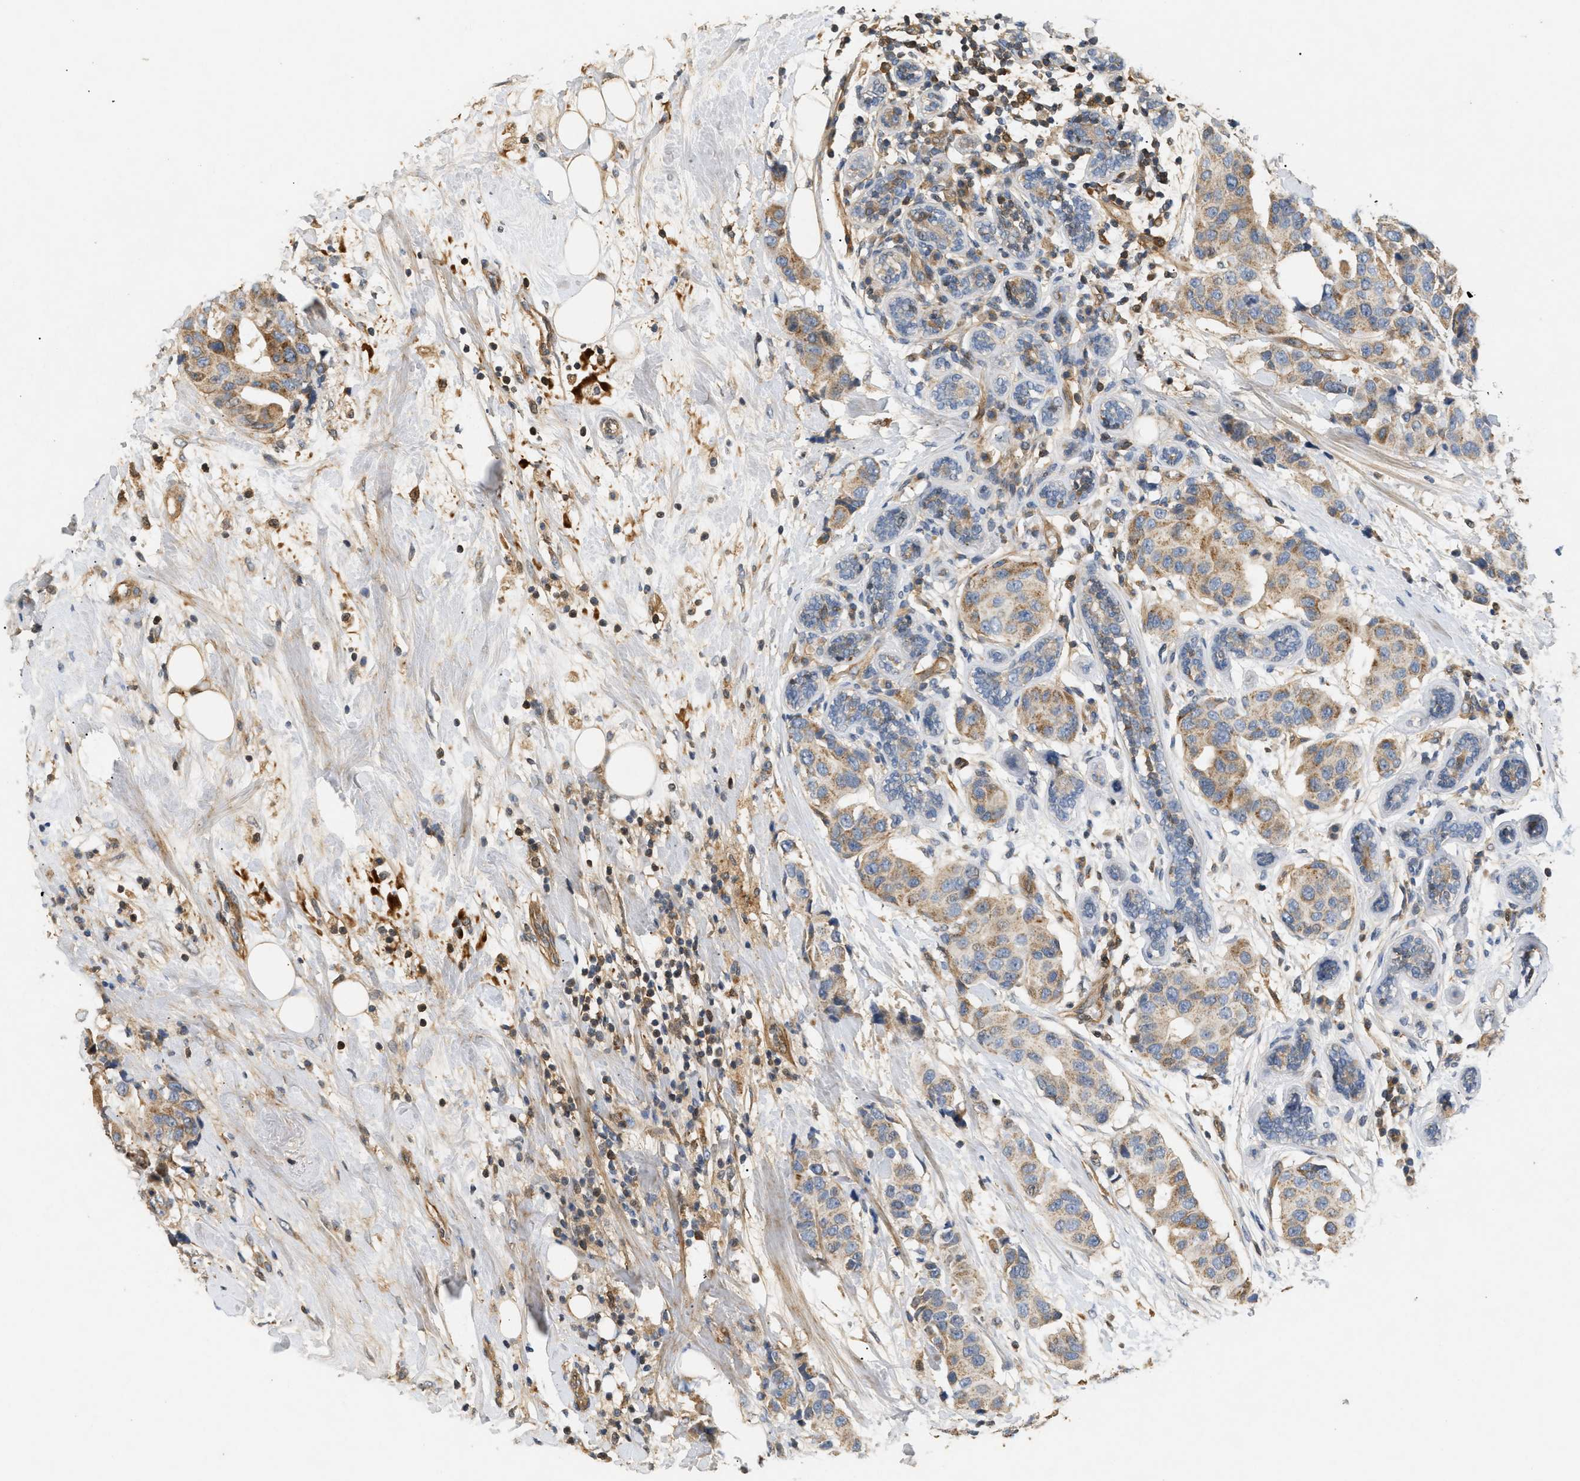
{"staining": {"intensity": "moderate", "quantity": ">75%", "location": "cytoplasmic/membranous"}, "tissue": "breast cancer", "cell_type": "Tumor cells", "image_type": "cancer", "snomed": [{"axis": "morphology", "description": "Normal tissue, NOS"}, {"axis": "morphology", "description": "Duct carcinoma"}, {"axis": "topography", "description": "Breast"}], "caption": "Protein expression analysis of human breast intraductal carcinoma reveals moderate cytoplasmic/membranous expression in about >75% of tumor cells.", "gene": "FARS2", "patient": {"sex": "female", "age": 39}}